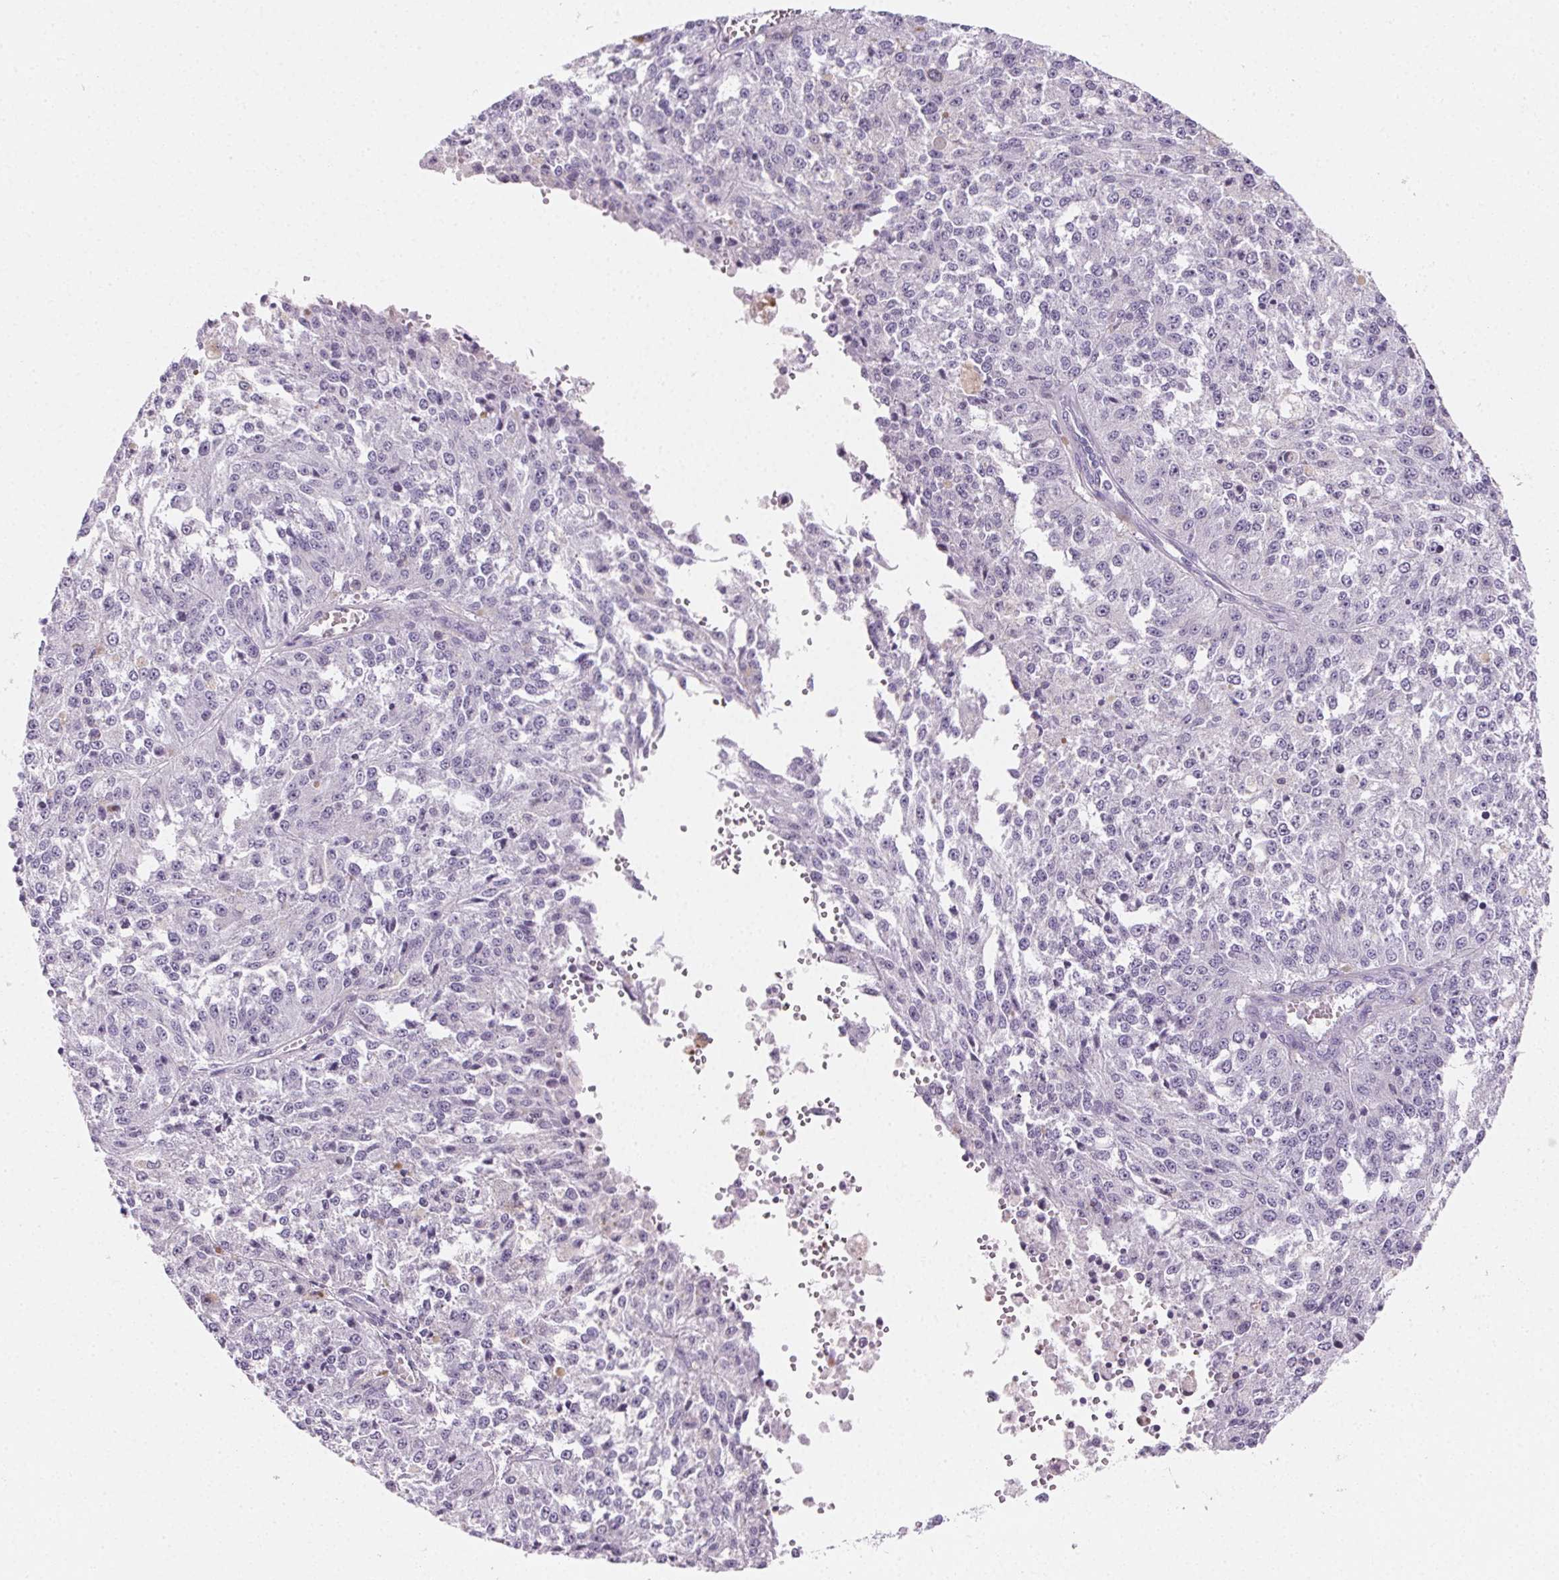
{"staining": {"intensity": "negative", "quantity": "none", "location": "none"}, "tissue": "melanoma", "cell_type": "Tumor cells", "image_type": "cancer", "snomed": [{"axis": "morphology", "description": "Malignant melanoma, Metastatic site"}, {"axis": "topography", "description": "Lymph node"}], "caption": "An image of malignant melanoma (metastatic site) stained for a protein exhibits no brown staining in tumor cells. (DAB immunohistochemistry with hematoxylin counter stain).", "gene": "PRSS3", "patient": {"sex": "female", "age": 64}}